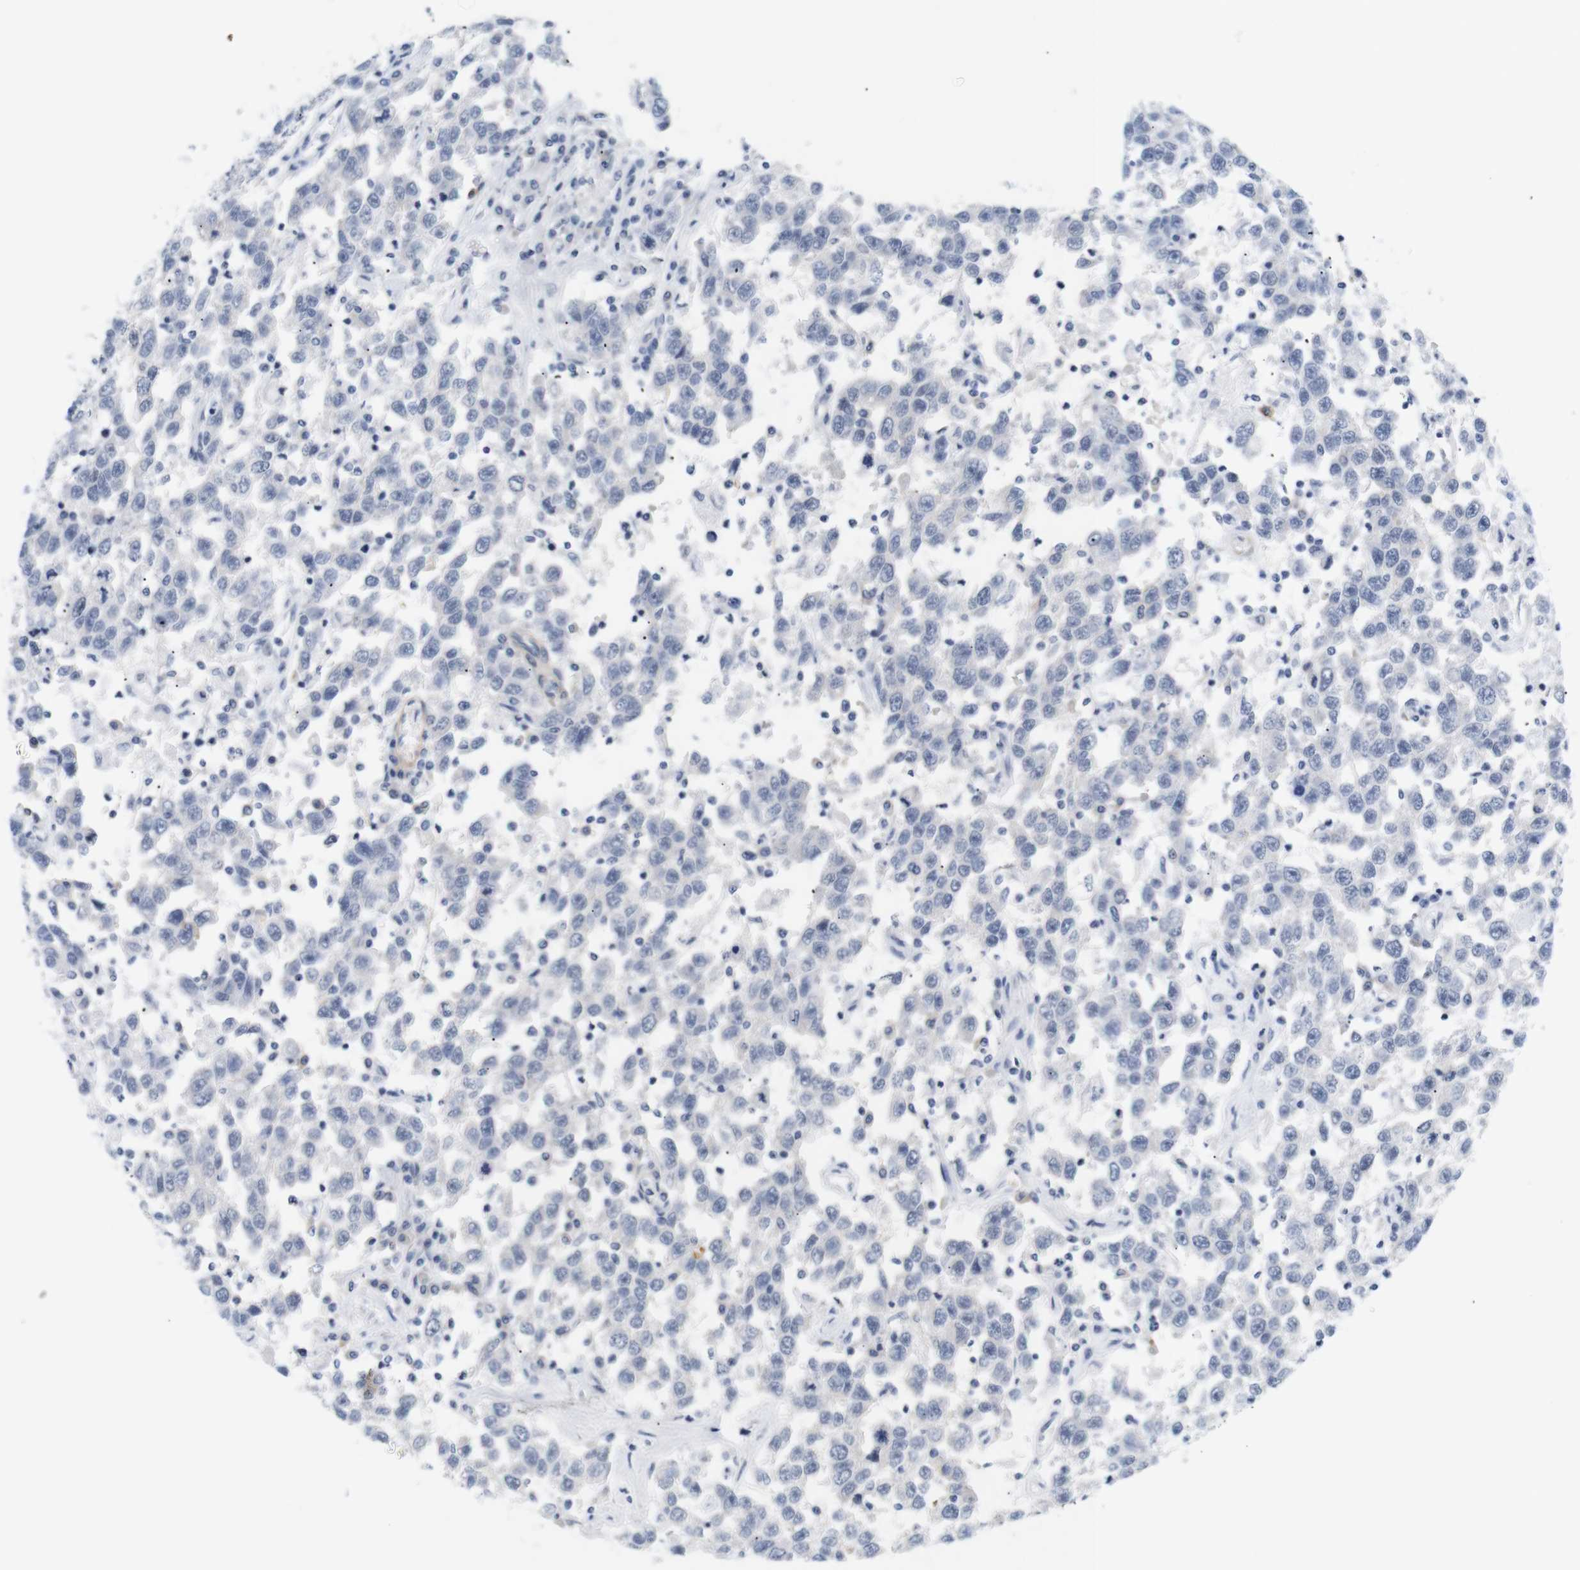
{"staining": {"intensity": "negative", "quantity": "none", "location": "none"}, "tissue": "testis cancer", "cell_type": "Tumor cells", "image_type": "cancer", "snomed": [{"axis": "morphology", "description": "Seminoma, NOS"}, {"axis": "topography", "description": "Testis"}], "caption": "Immunohistochemical staining of human testis seminoma demonstrates no significant positivity in tumor cells. Nuclei are stained in blue.", "gene": "STMN3", "patient": {"sex": "male", "age": 41}}